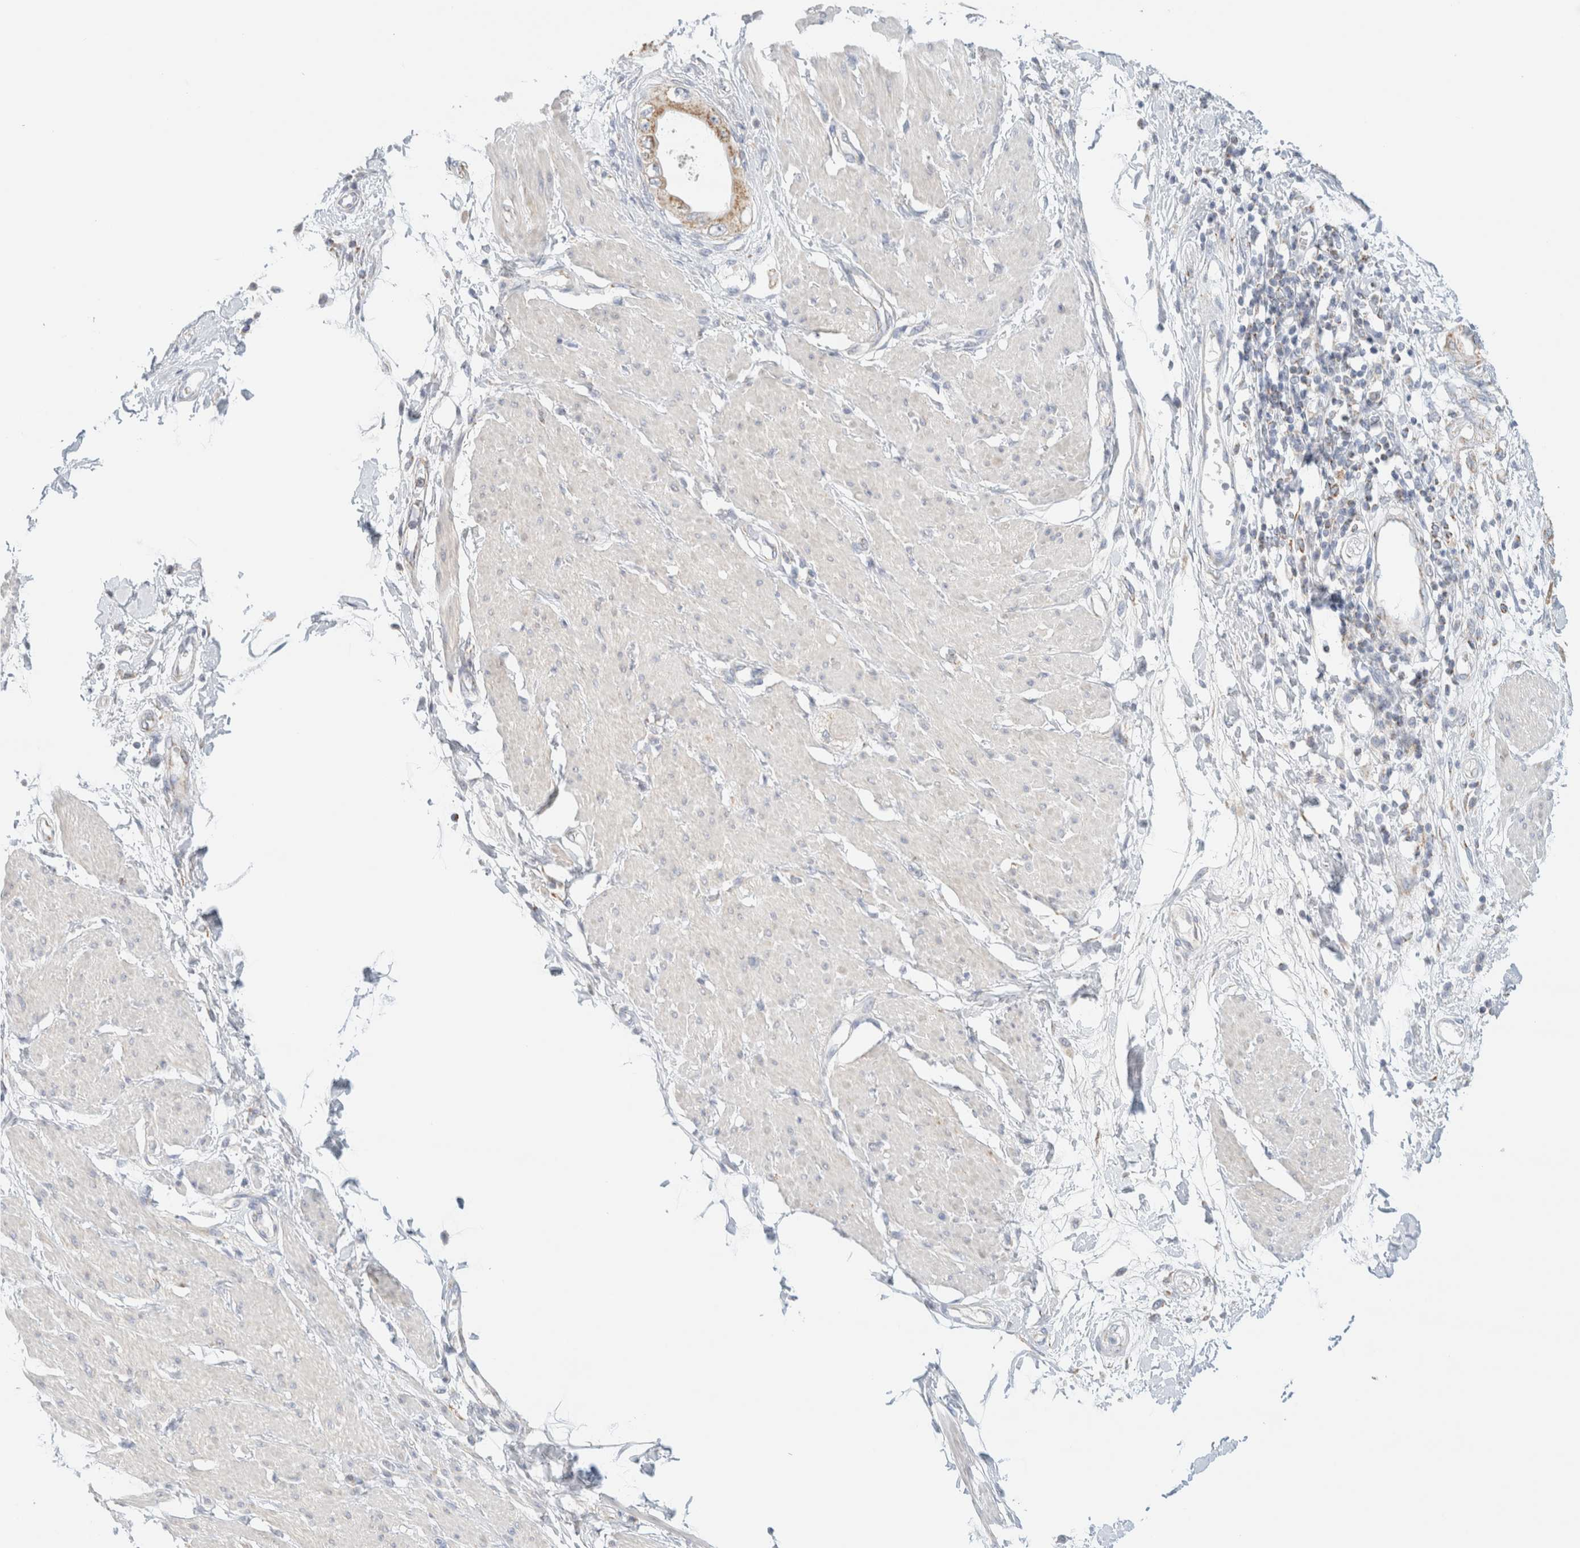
{"staining": {"intensity": "moderate", "quantity": ">75%", "location": "cytoplasmic/membranous"}, "tissue": "pancreatic cancer", "cell_type": "Tumor cells", "image_type": "cancer", "snomed": [{"axis": "morphology", "description": "Normal tissue, NOS"}, {"axis": "morphology", "description": "Adenocarcinoma, NOS"}, {"axis": "topography", "description": "Pancreas"}, {"axis": "topography", "description": "Duodenum"}], "caption": "Protein staining of pancreatic adenocarcinoma tissue shows moderate cytoplasmic/membranous staining in about >75% of tumor cells.", "gene": "HDHD3", "patient": {"sex": "female", "age": 60}}